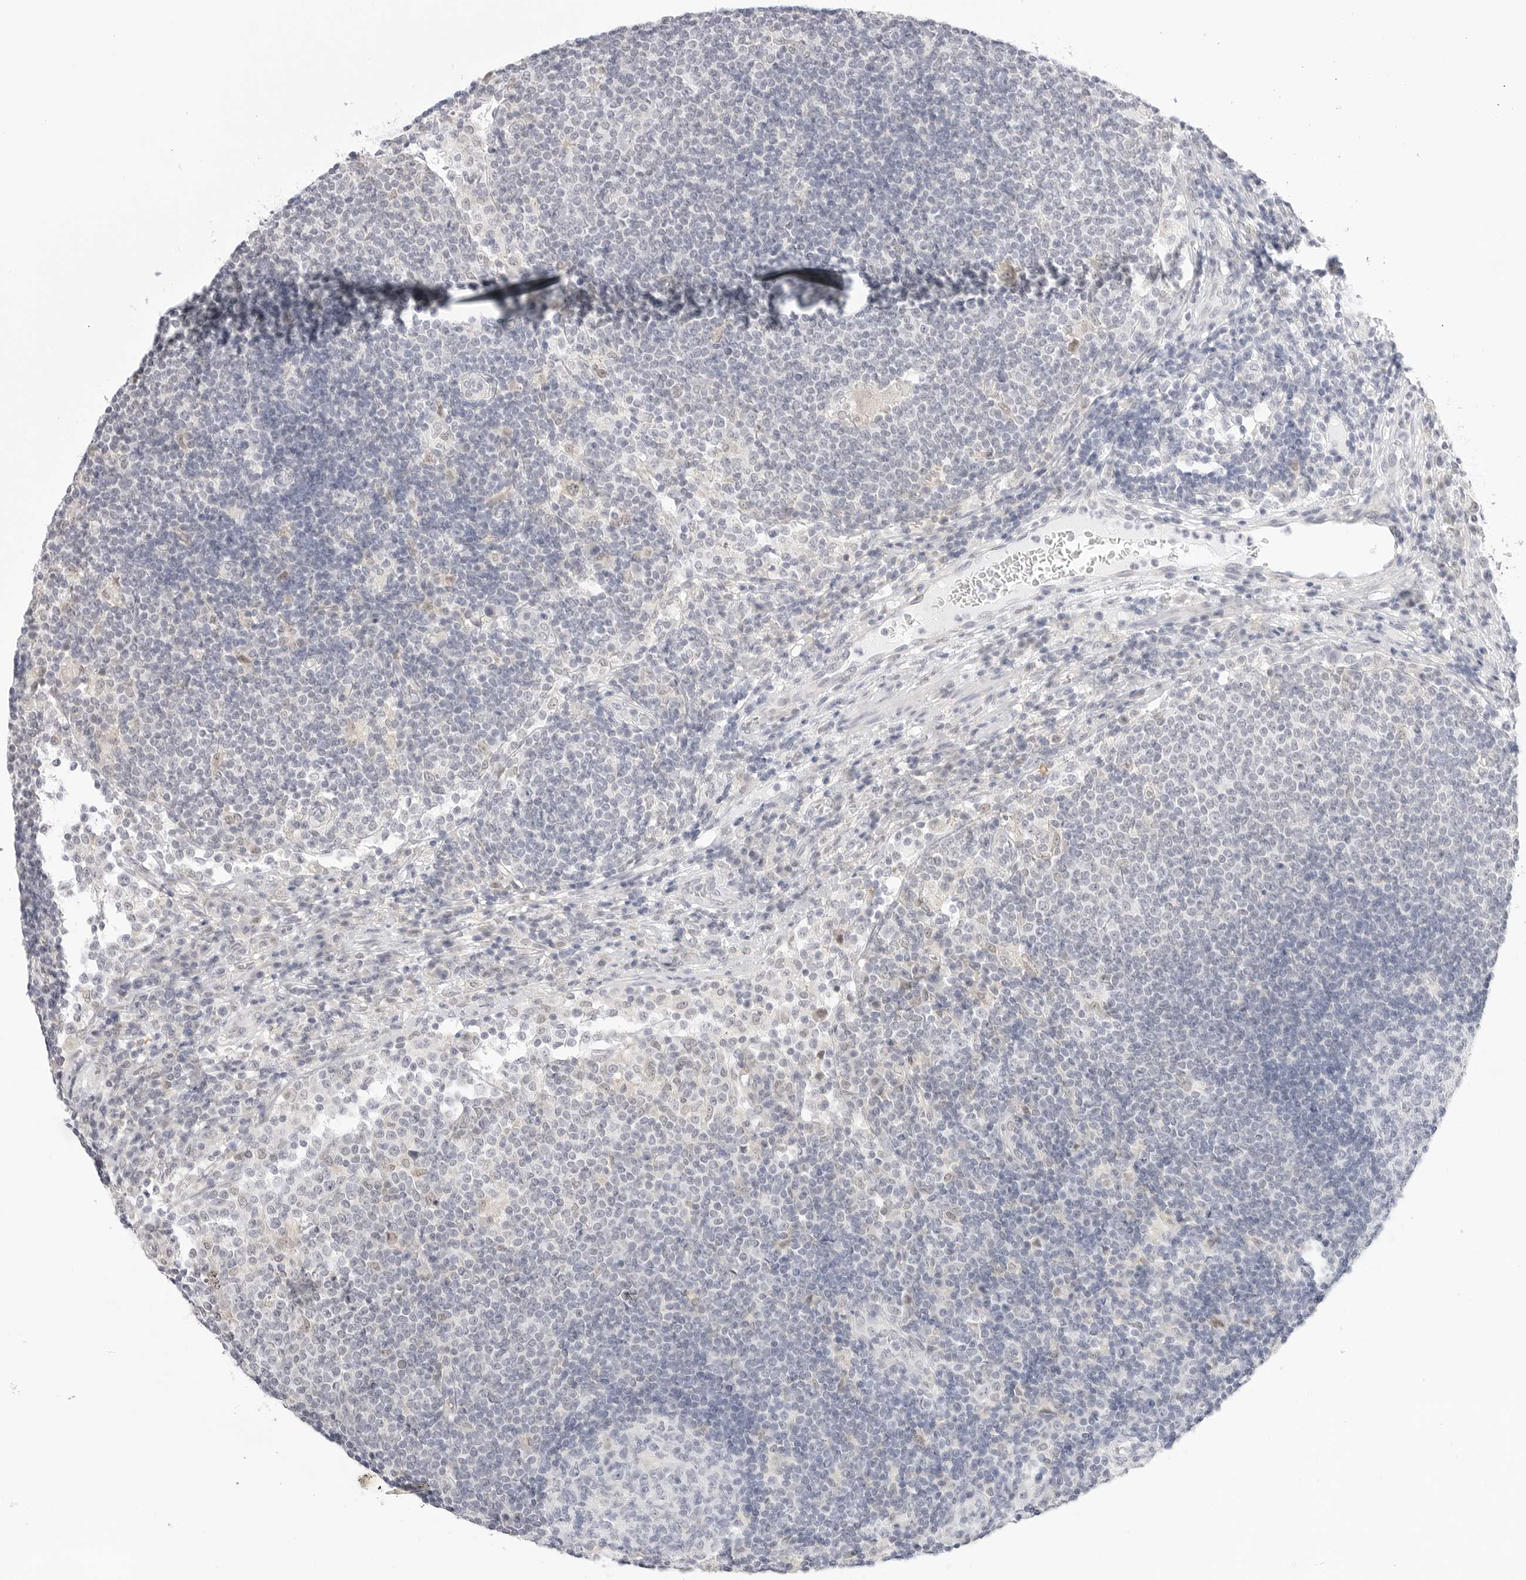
{"staining": {"intensity": "negative", "quantity": "none", "location": "none"}, "tissue": "lymph node", "cell_type": "Germinal center cells", "image_type": "normal", "snomed": [{"axis": "morphology", "description": "Normal tissue, NOS"}, {"axis": "topography", "description": "Lymph node"}], "caption": "Immunohistochemistry (IHC) image of benign lymph node: human lymph node stained with DAB reveals no significant protein staining in germinal center cells.", "gene": "HMGCS2", "patient": {"sex": "female", "age": 53}}